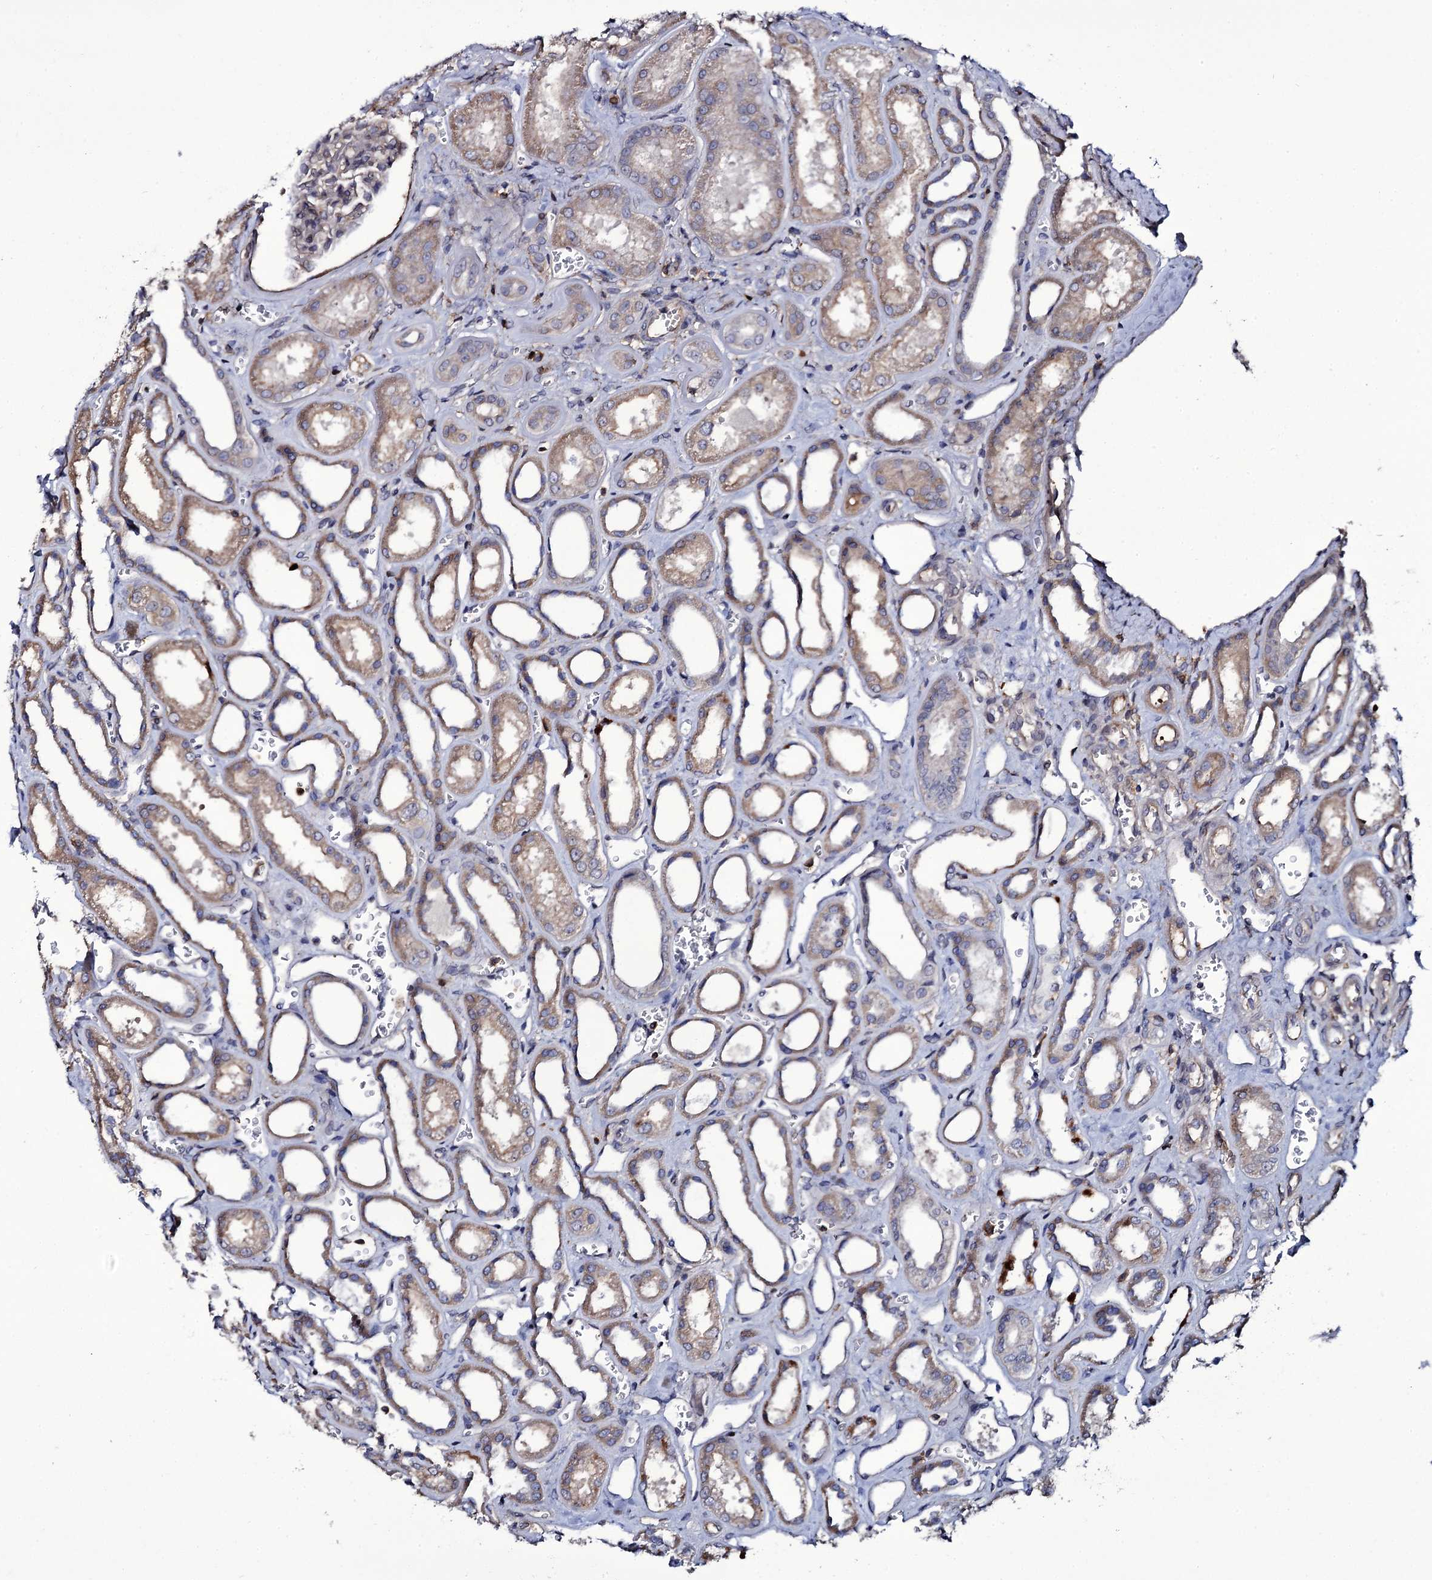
{"staining": {"intensity": "weak", "quantity": "<25%", "location": "cytoplasmic/membranous"}, "tissue": "kidney", "cell_type": "Cells in glomeruli", "image_type": "normal", "snomed": [{"axis": "morphology", "description": "Normal tissue, NOS"}, {"axis": "morphology", "description": "Adenocarcinoma, NOS"}, {"axis": "topography", "description": "Kidney"}], "caption": "IHC photomicrograph of unremarkable human kidney stained for a protein (brown), which exhibits no positivity in cells in glomeruli.", "gene": "TTC23", "patient": {"sex": "female", "age": 68}}